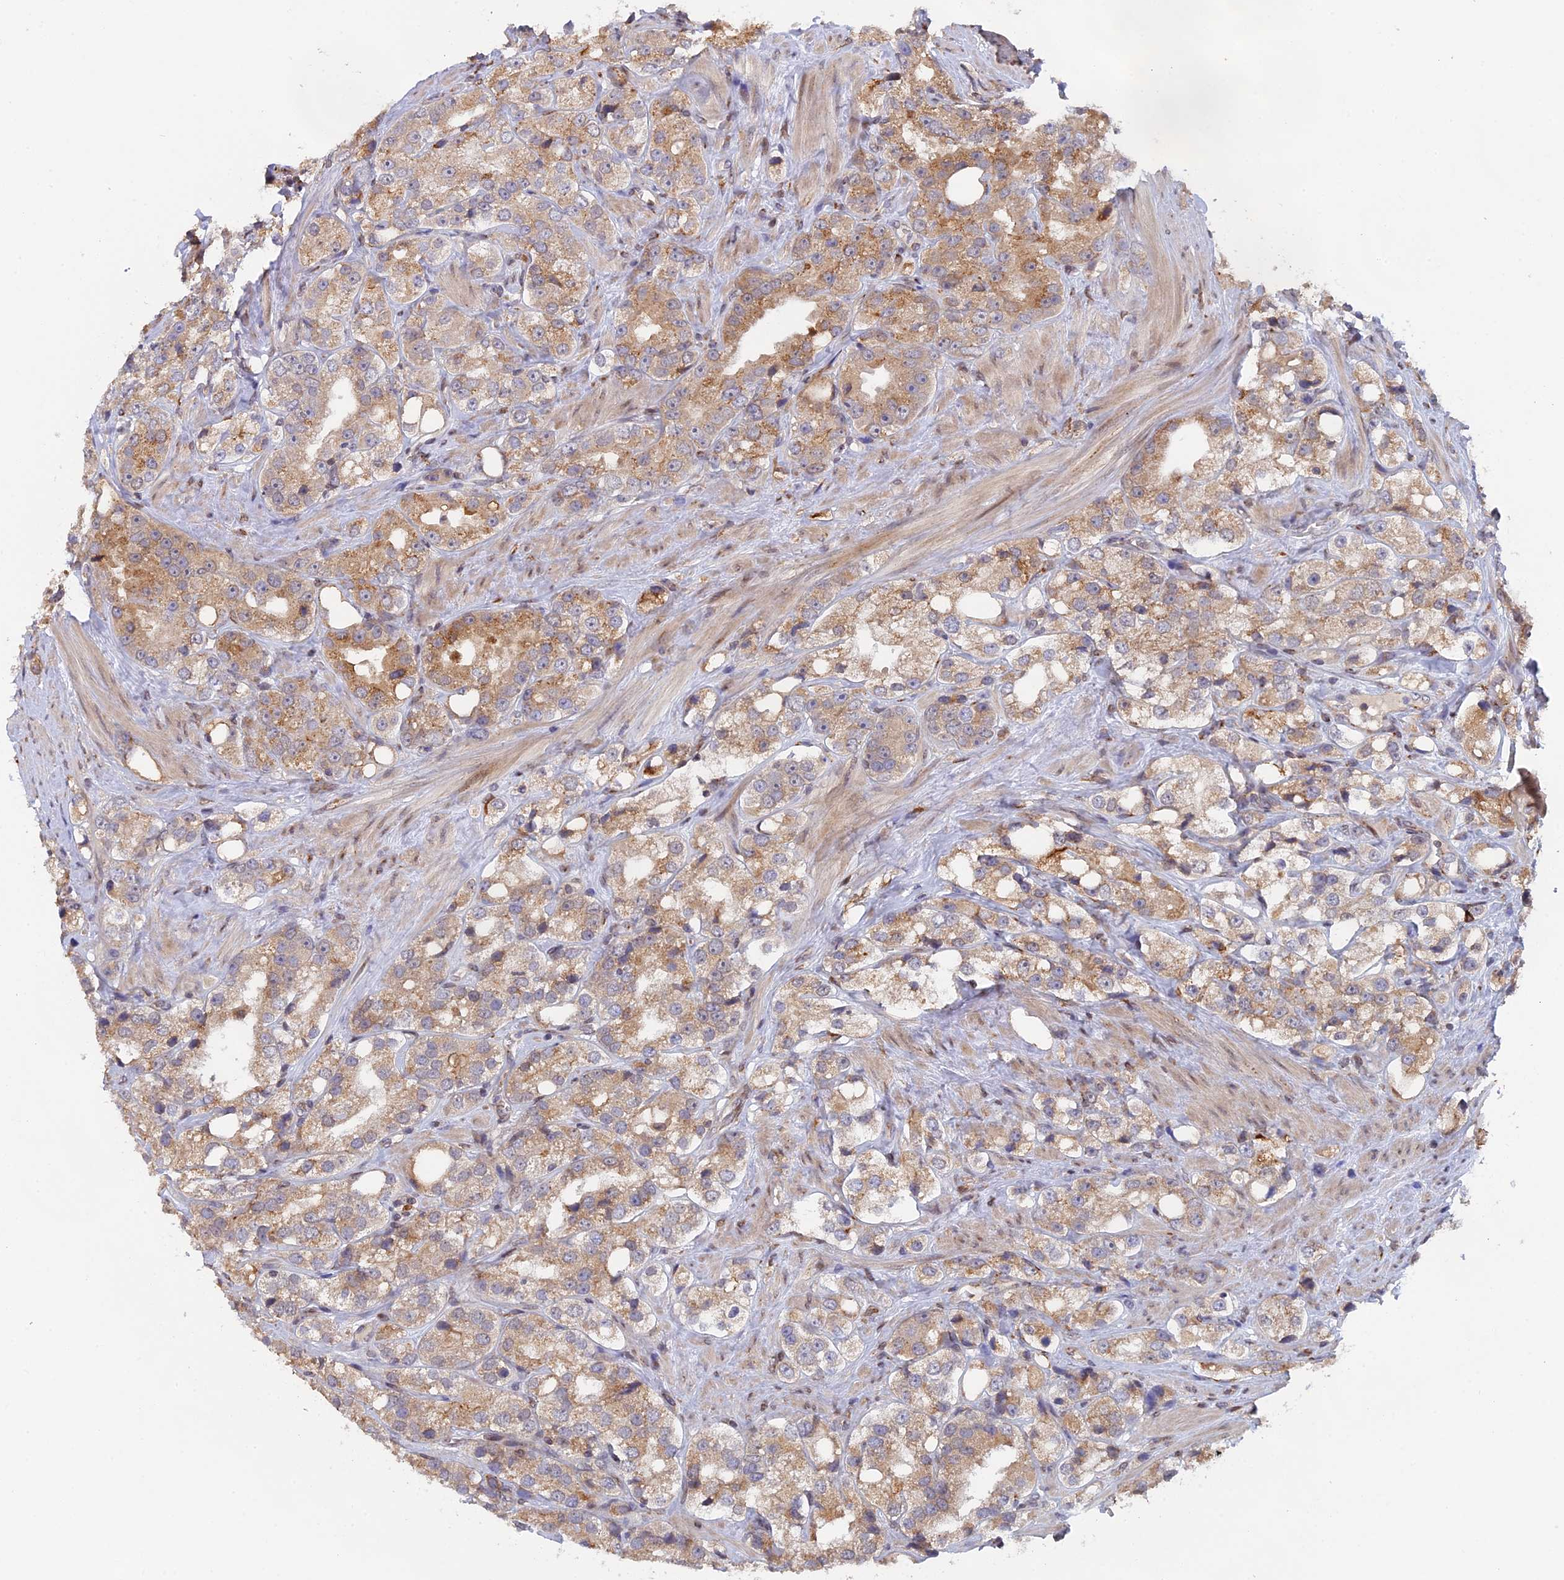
{"staining": {"intensity": "moderate", "quantity": "25%-75%", "location": "cytoplasmic/membranous"}, "tissue": "prostate cancer", "cell_type": "Tumor cells", "image_type": "cancer", "snomed": [{"axis": "morphology", "description": "Adenocarcinoma, NOS"}, {"axis": "topography", "description": "Prostate"}], "caption": "A brown stain labels moderate cytoplasmic/membranous staining of a protein in human prostate cancer (adenocarcinoma) tumor cells.", "gene": "SNX17", "patient": {"sex": "male", "age": 79}}